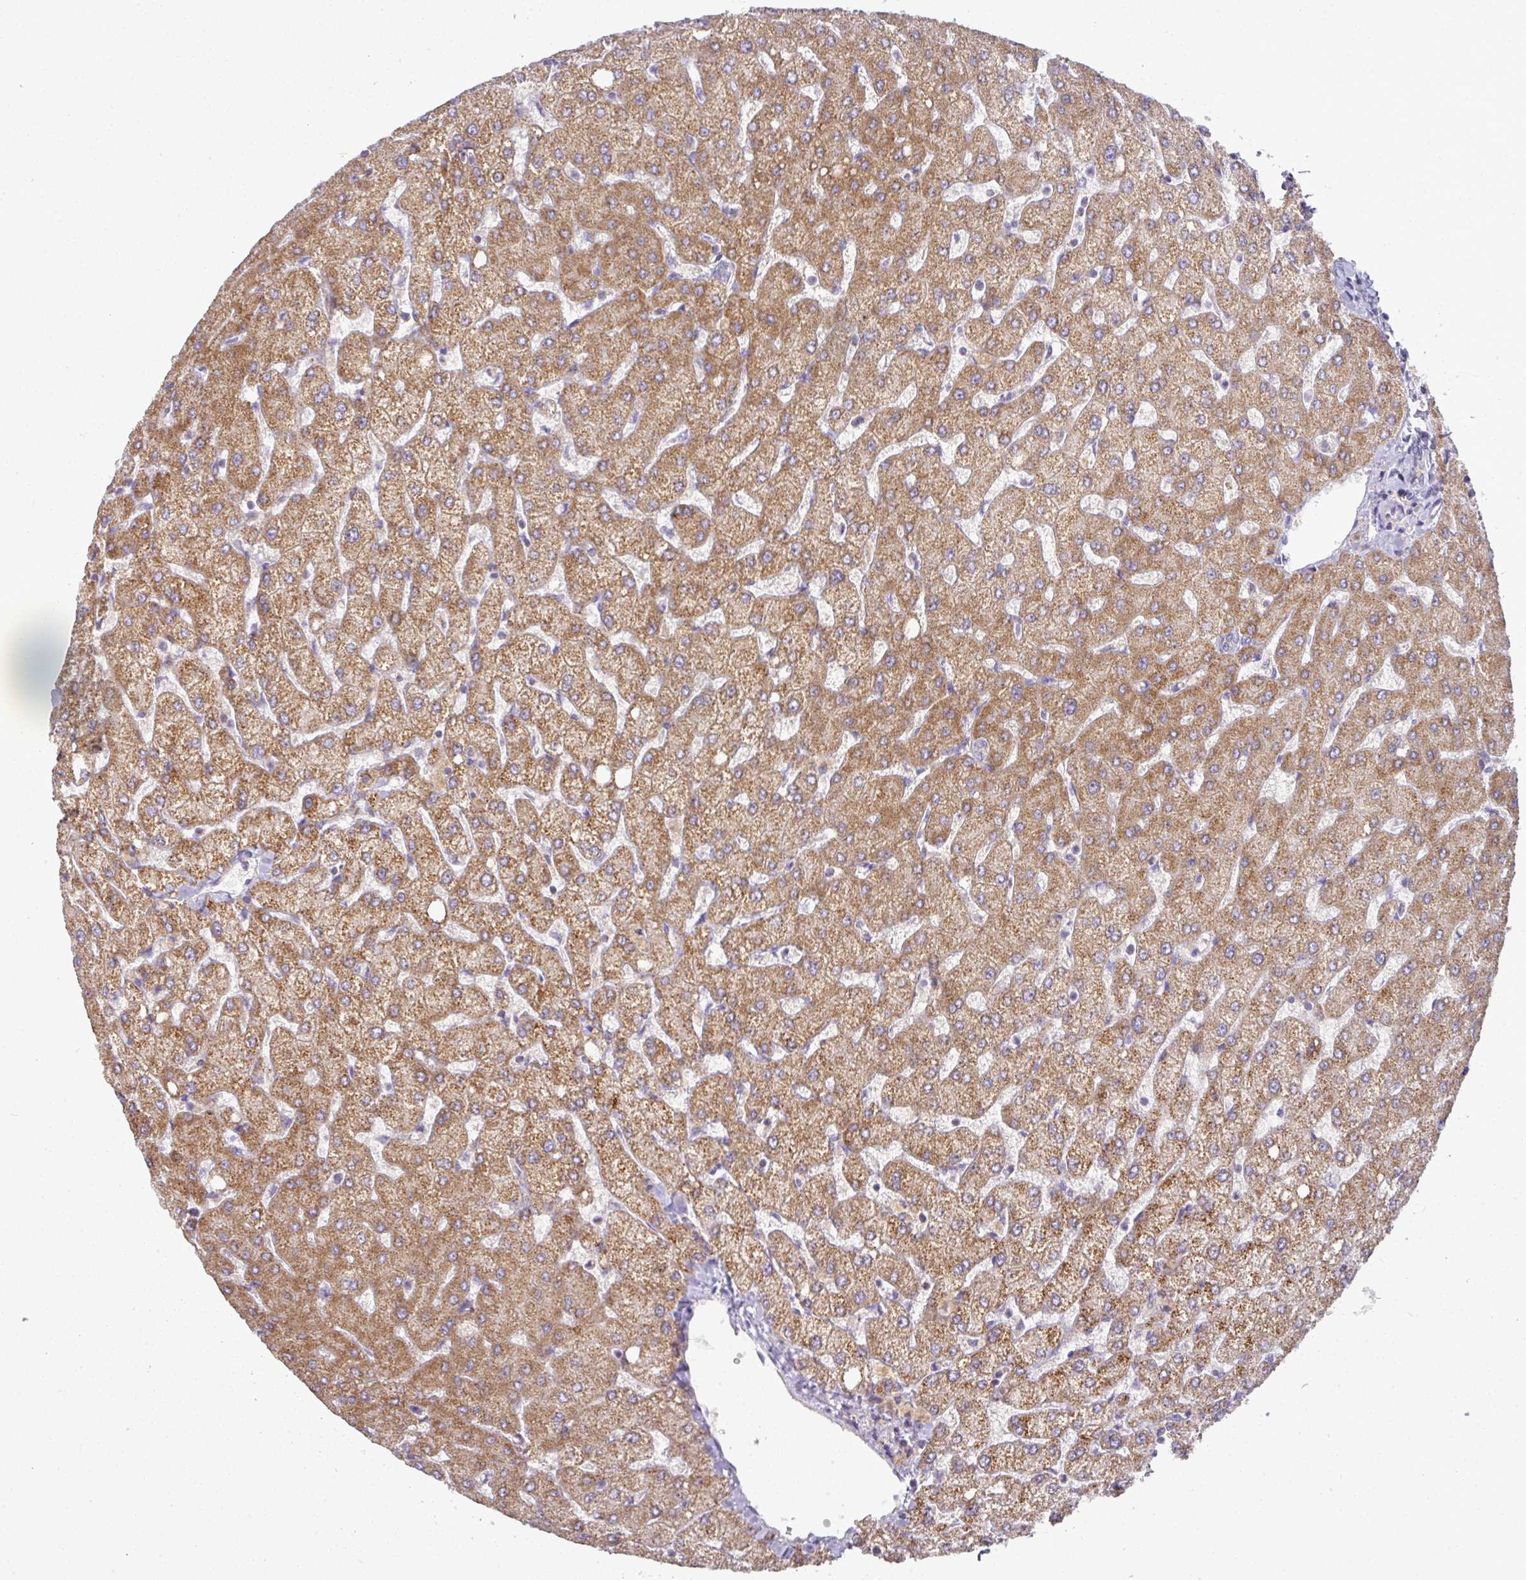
{"staining": {"intensity": "negative", "quantity": "none", "location": "none"}, "tissue": "liver", "cell_type": "Cholangiocytes", "image_type": "normal", "snomed": [{"axis": "morphology", "description": "Normal tissue, NOS"}, {"axis": "topography", "description": "Liver"}], "caption": "This is an IHC image of normal human liver. There is no staining in cholangiocytes.", "gene": "TRAPPC1", "patient": {"sex": "female", "age": 54}}